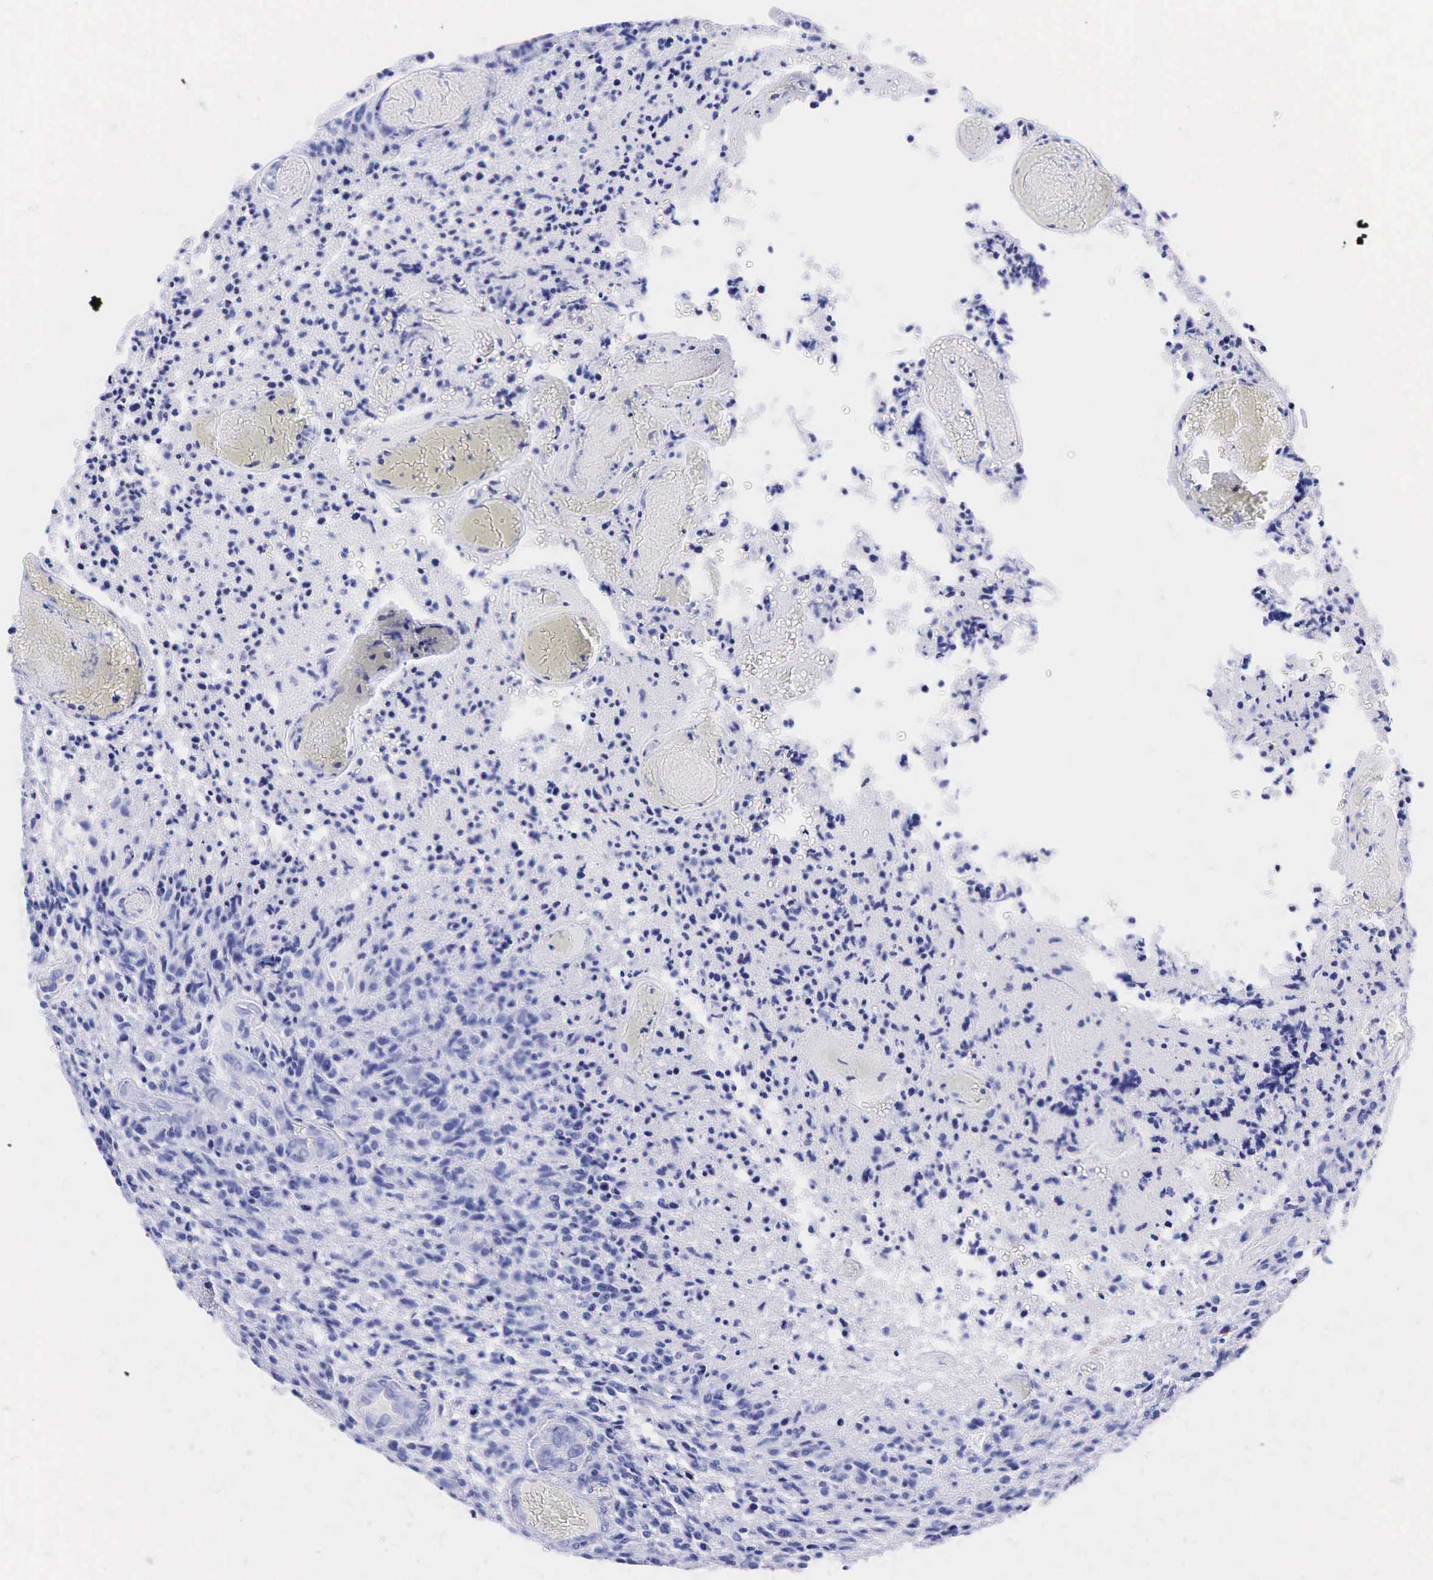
{"staining": {"intensity": "negative", "quantity": "none", "location": "none"}, "tissue": "glioma", "cell_type": "Tumor cells", "image_type": "cancer", "snomed": [{"axis": "morphology", "description": "Glioma, malignant, High grade"}, {"axis": "topography", "description": "Brain"}], "caption": "Immunohistochemical staining of human high-grade glioma (malignant) displays no significant expression in tumor cells.", "gene": "KLK3", "patient": {"sex": "male", "age": 36}}